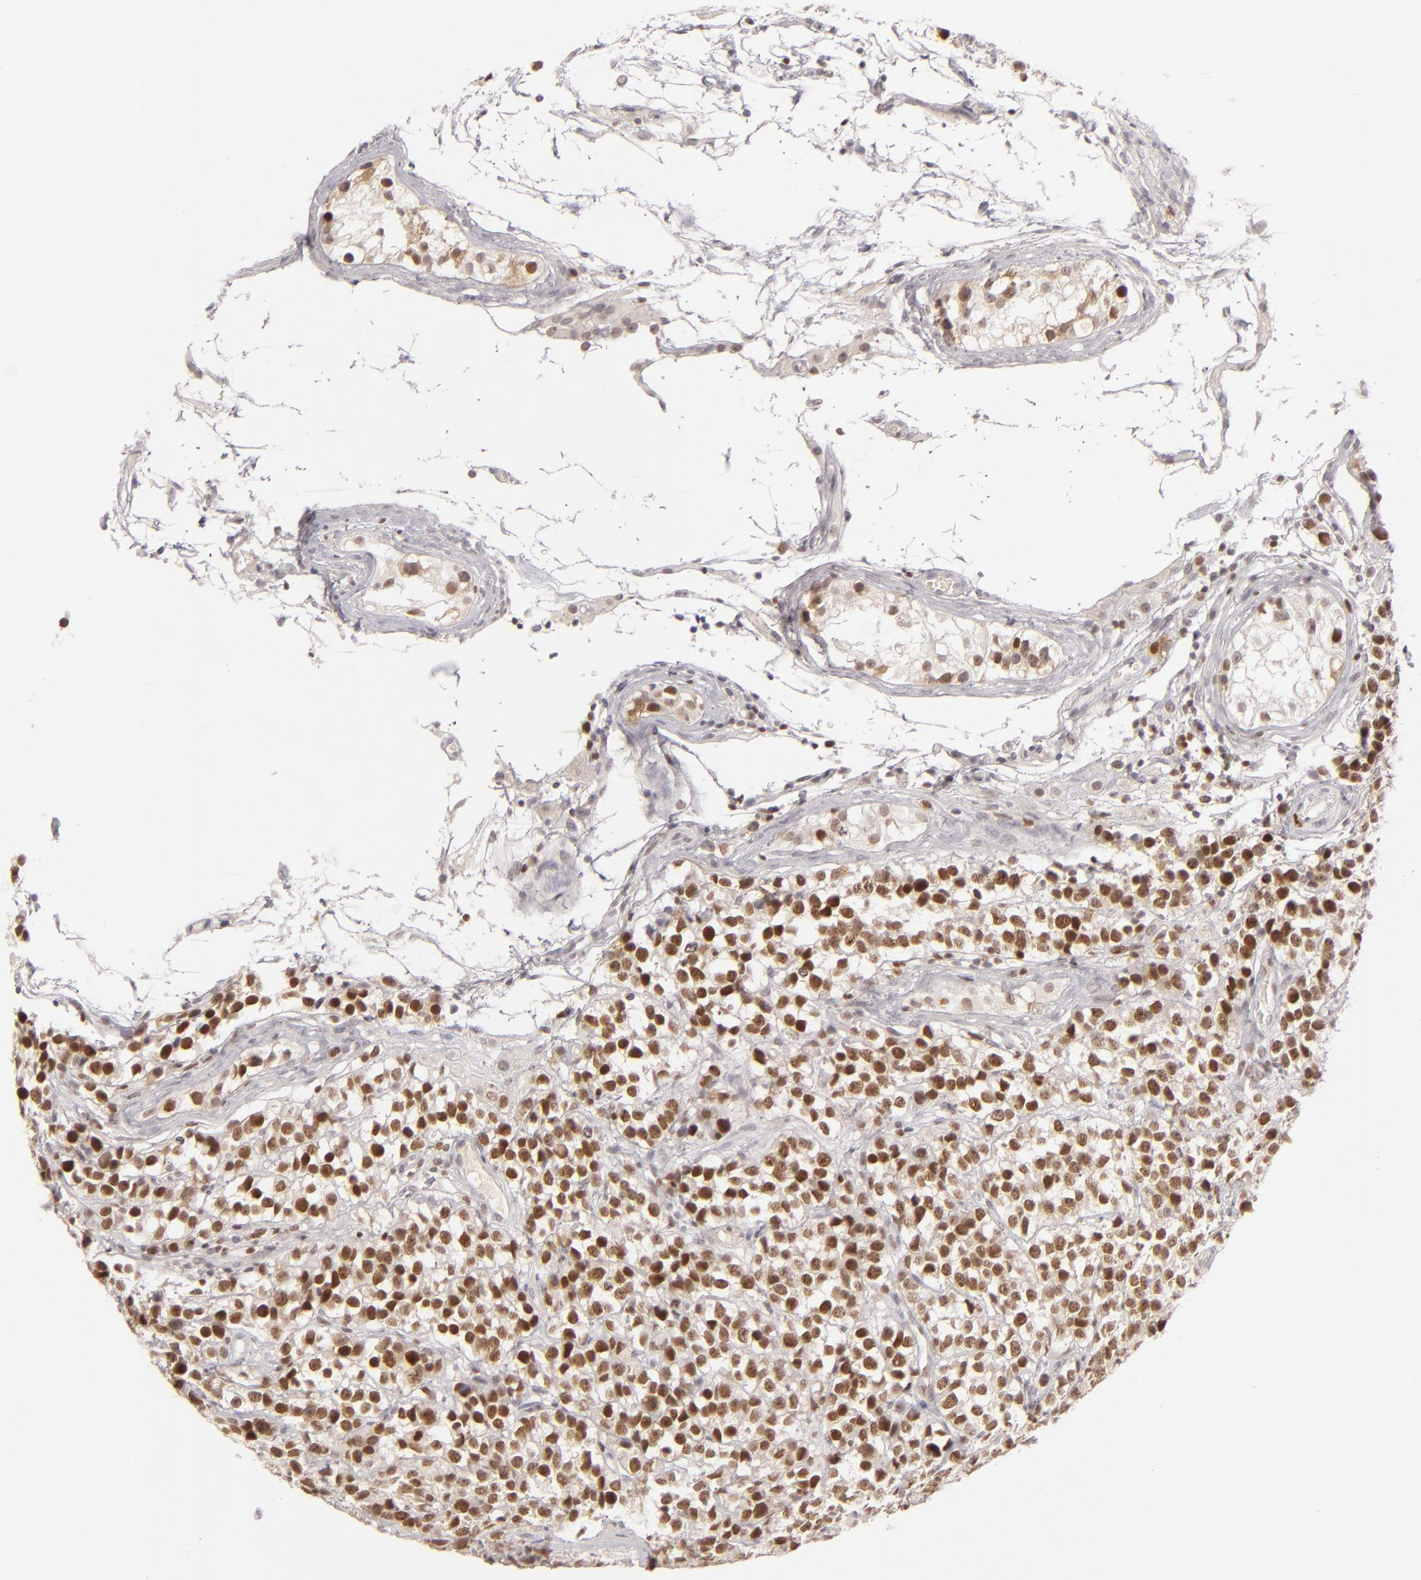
{"staining": {"intensity": "strong", "quantity": ">75%", "location": "nuclear"}, "tissue": "testis cancer", "cell_type": "Tumor cells", "image_type": "cancer", "snomed": [{"axis": "morphology", "description": "Seminoma, NOS"}, {"axis": "topography", "description": "Testis"}], "caption": "Immunohistochemistry of testis cancer demonstrates high levels of strong nuclear positivity in approximately >75% of tumor cells.", "gene": "FEN1", "patient": {"sex": "male", "age": 25}}